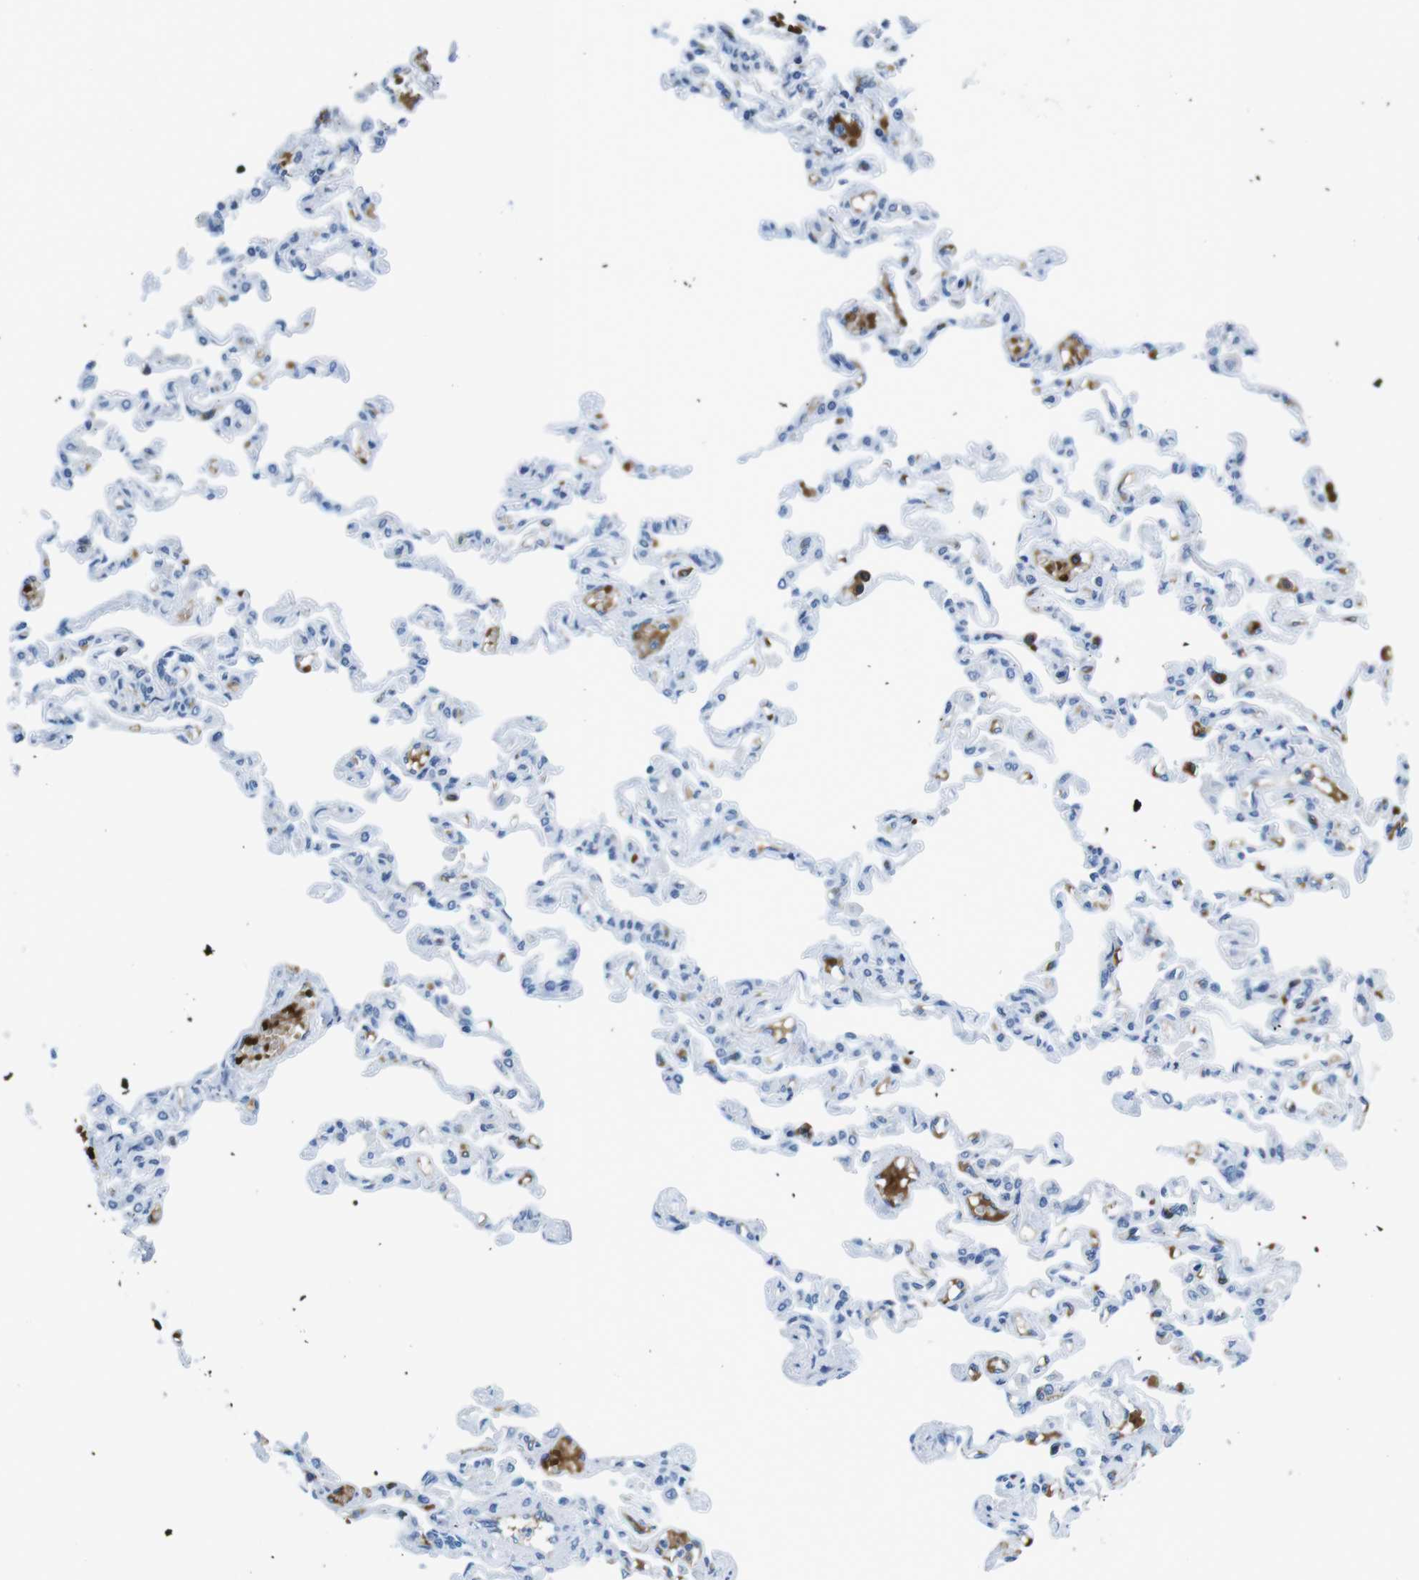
{"staining": {"intensity": "moderate", "quantity": "<25%", "location": "cytoplasmic/membranous"}, "tissue": "lung", "cell_type": "Alveolar cells", "image_type": "normal", "snomed": [{"axis": "morphology", "description": "Normal tissue, NOS"}, {"axis": "topography", "description": "Lung"}], "caption": "Normal lung was stained to show a protein in brown. There is low levels of moderate cytoplasmic/membranous expression in approximately <25% of alveolar cells. (DAB (3,3'-diaminobenzidine) = brown stain, brightfield microscopy at high magnification).", "gene": "TFAP2C", "patient": {"sex": "male", "age": 21}}